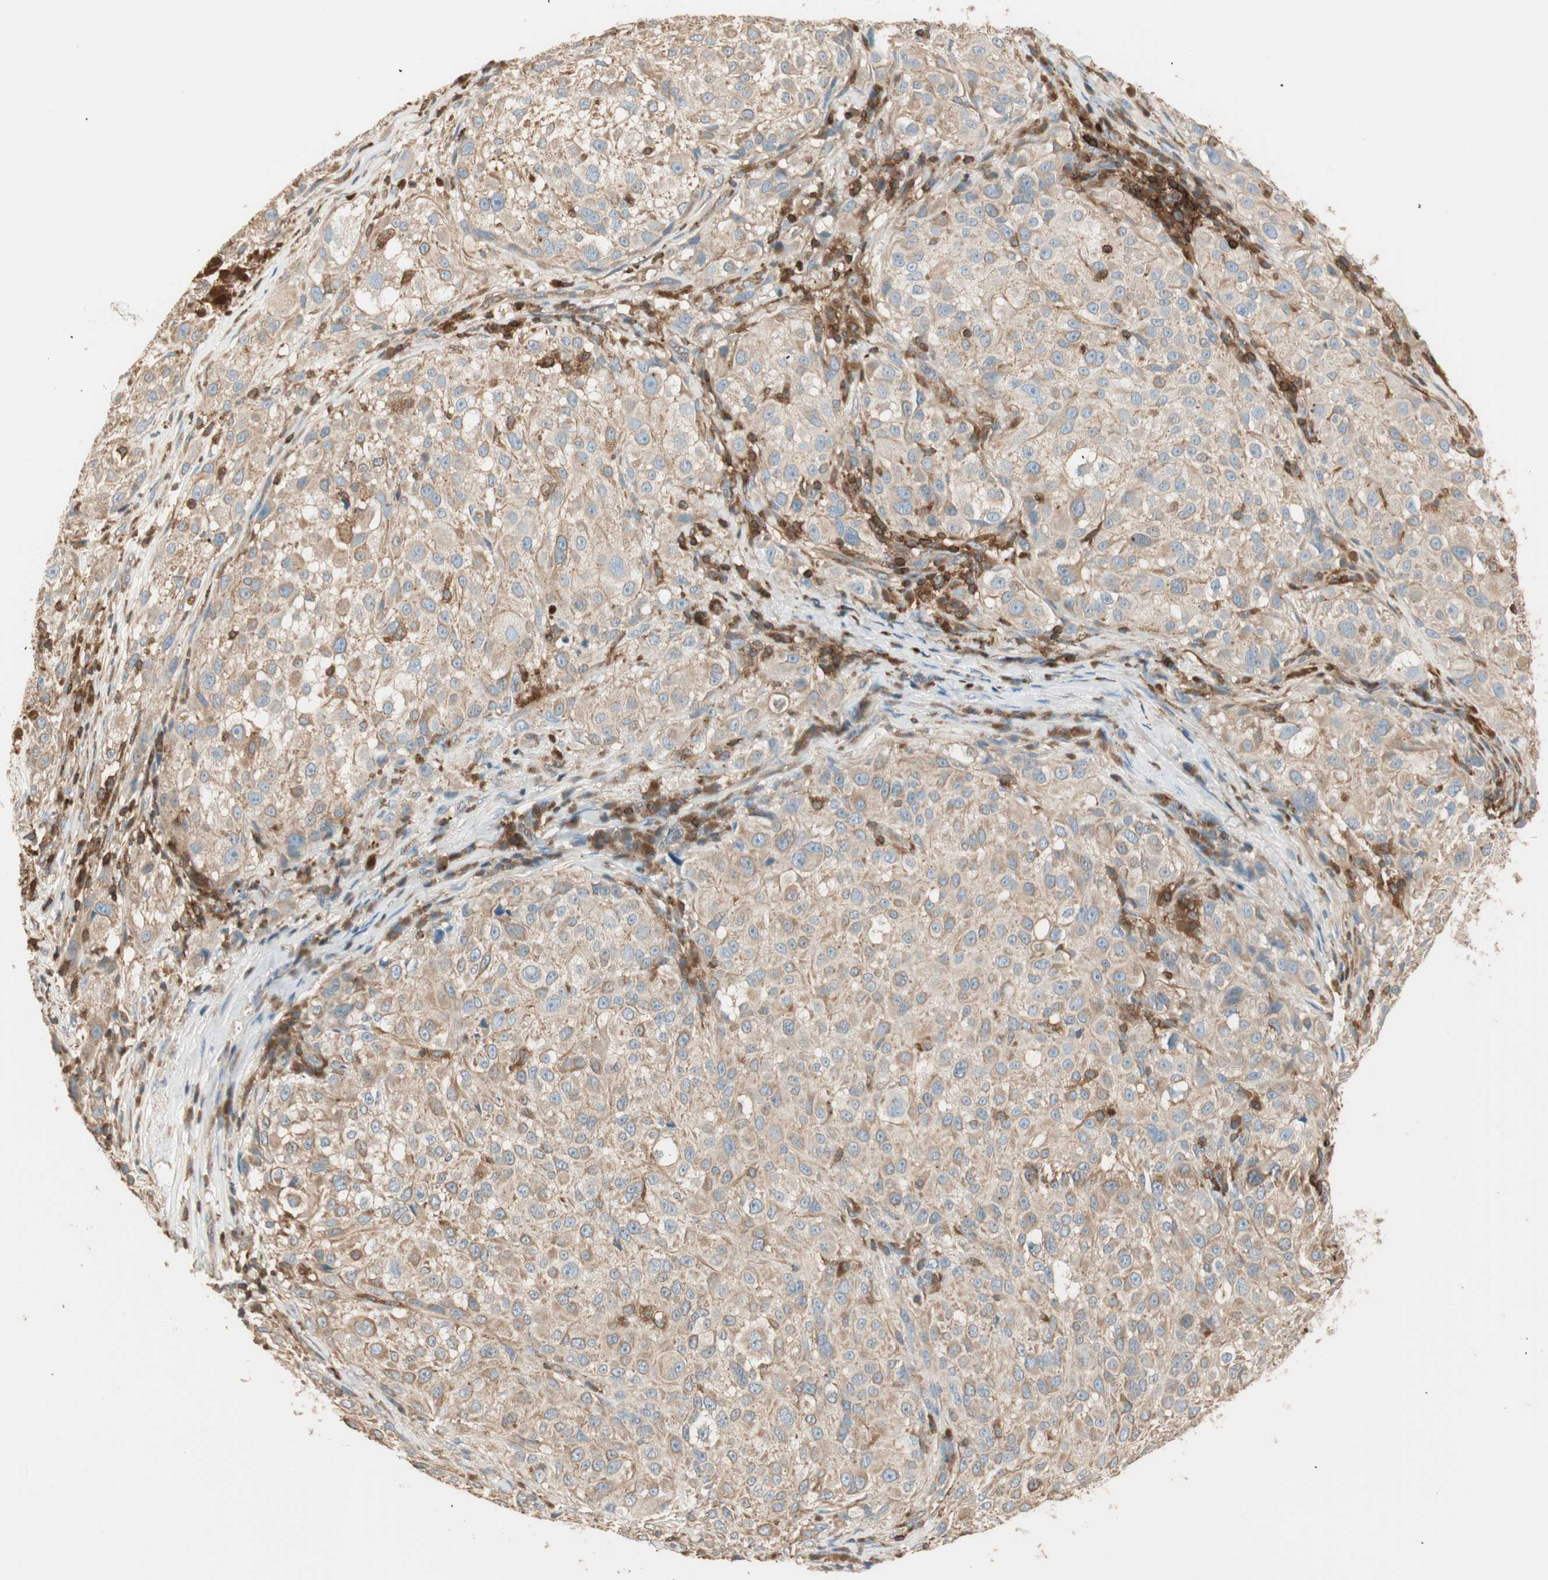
{"staining": {"intensity": "weak", "quantity": ">75%", "location": "cytoplasmic/membranous"}, "tissue": "melanoma", "cell_type": "Tumor cells", "image_type": "cancer", "snomed": [{"axis": "morphology", "description": "Necrosis, NOS"}, {"axis": "morphology", "description": "Malignant melanoma, NOS"}, {"axis": "topography", "description": "Skin"}], "caption": "Tumor cells exhibit low levels of weak cytoplasmic/membranous expression in about >75% of cells in human malignant melanoma.", "gene": "CRLF3", "patient": {"sex": "female", "age": 87}}